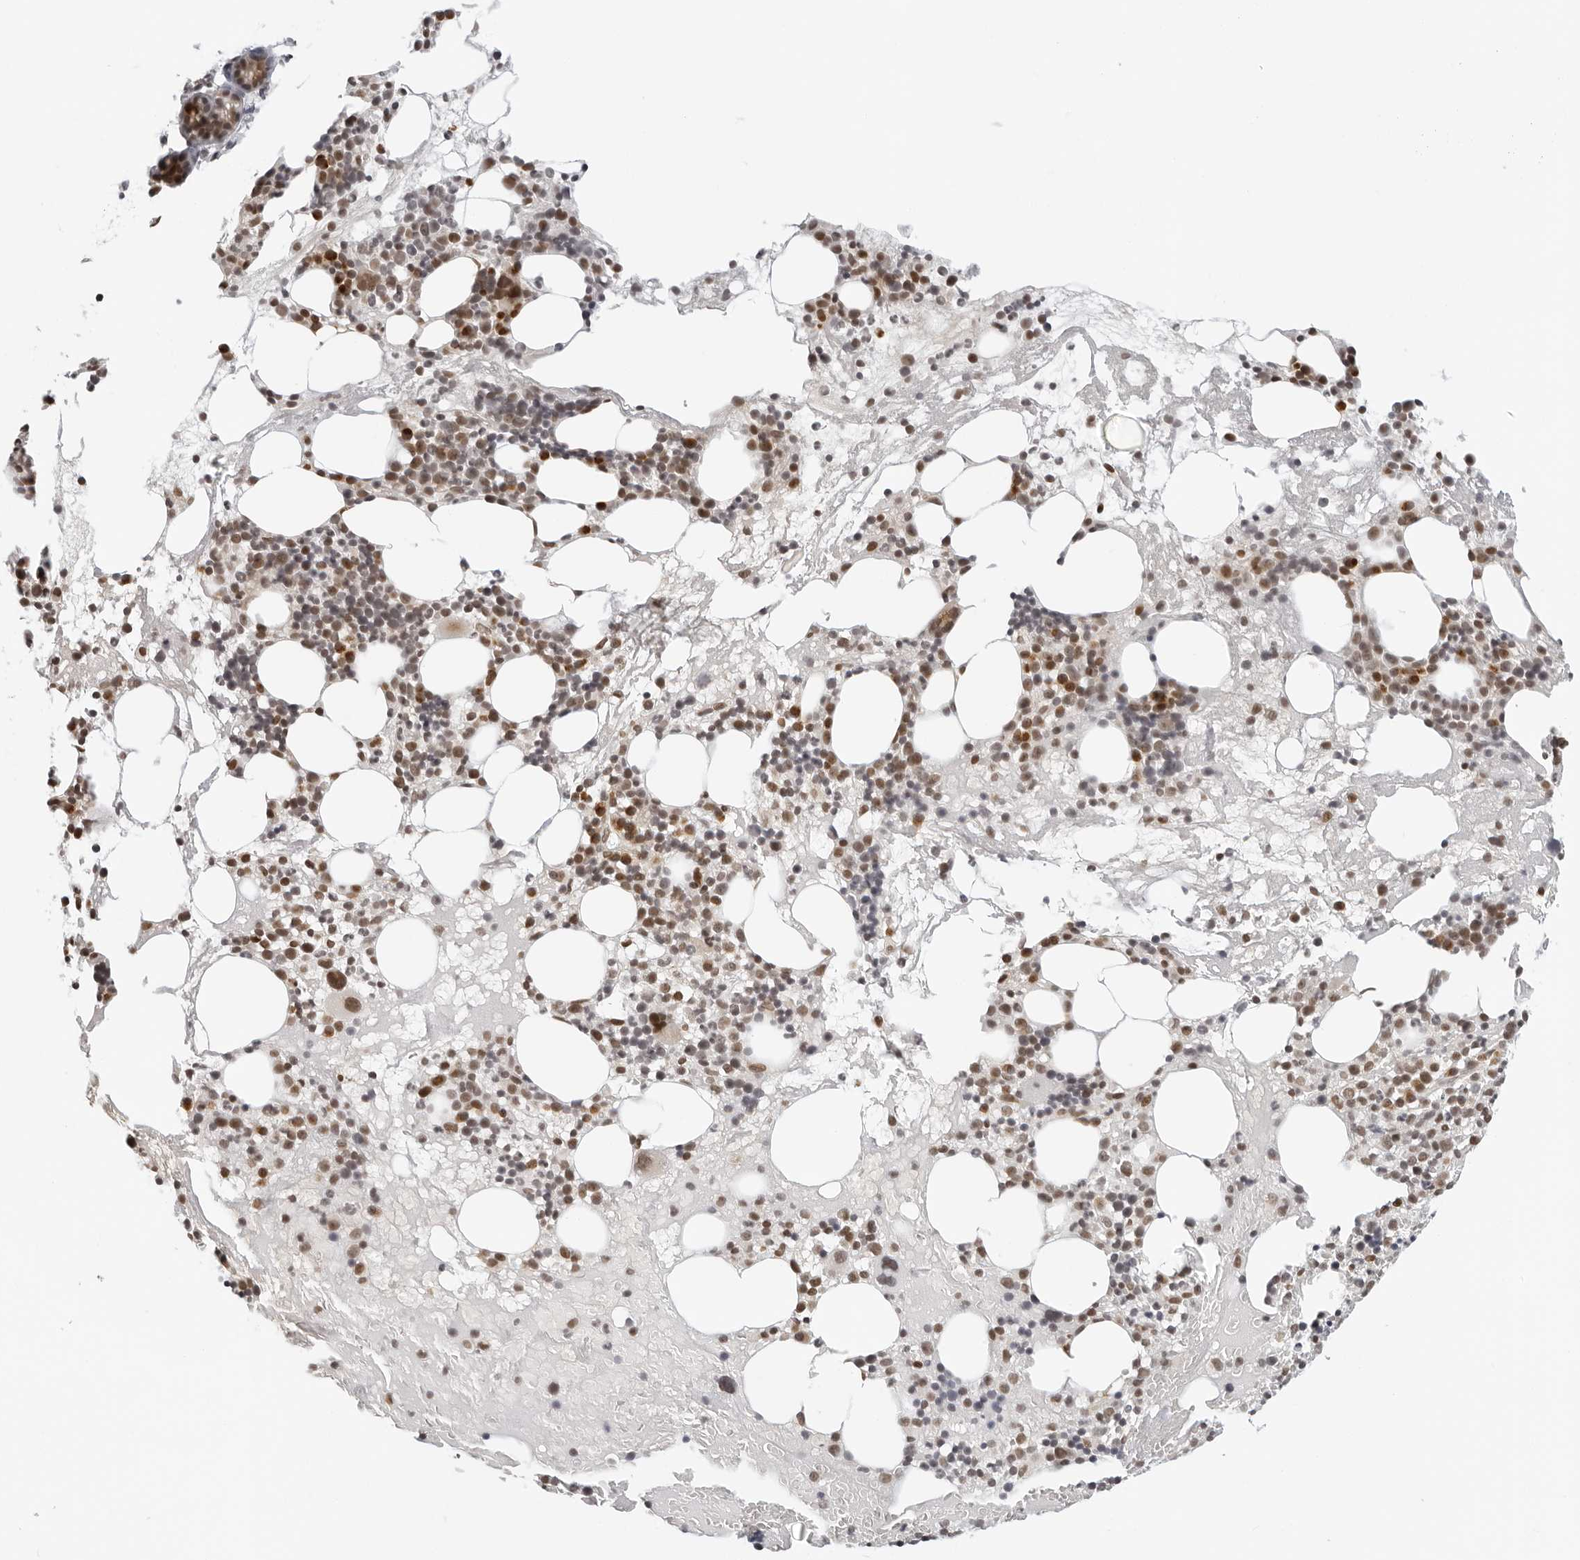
{"staining": {"intensity": "moderate", "quantity": ">75%", "location": "nuclear"}, "tissue": "bone marrow", "cell_type": "Hematopoietic cells", "image_type": "normal", "snomed": [{"axis": "morphology", "description": "Normal tissue, NOS"}, {"axis": "morphology", "description": "Inflammation, NOS"}, {"axis": "topography", "description": "Bone marrow"}], "caption": "Protein staining of normal bone marrow reveals moderate nuclear staining in approximately >75% of hematopoietic cells.", "gene": "TOX4", "patient": {"sex": "female", "age": 77}}